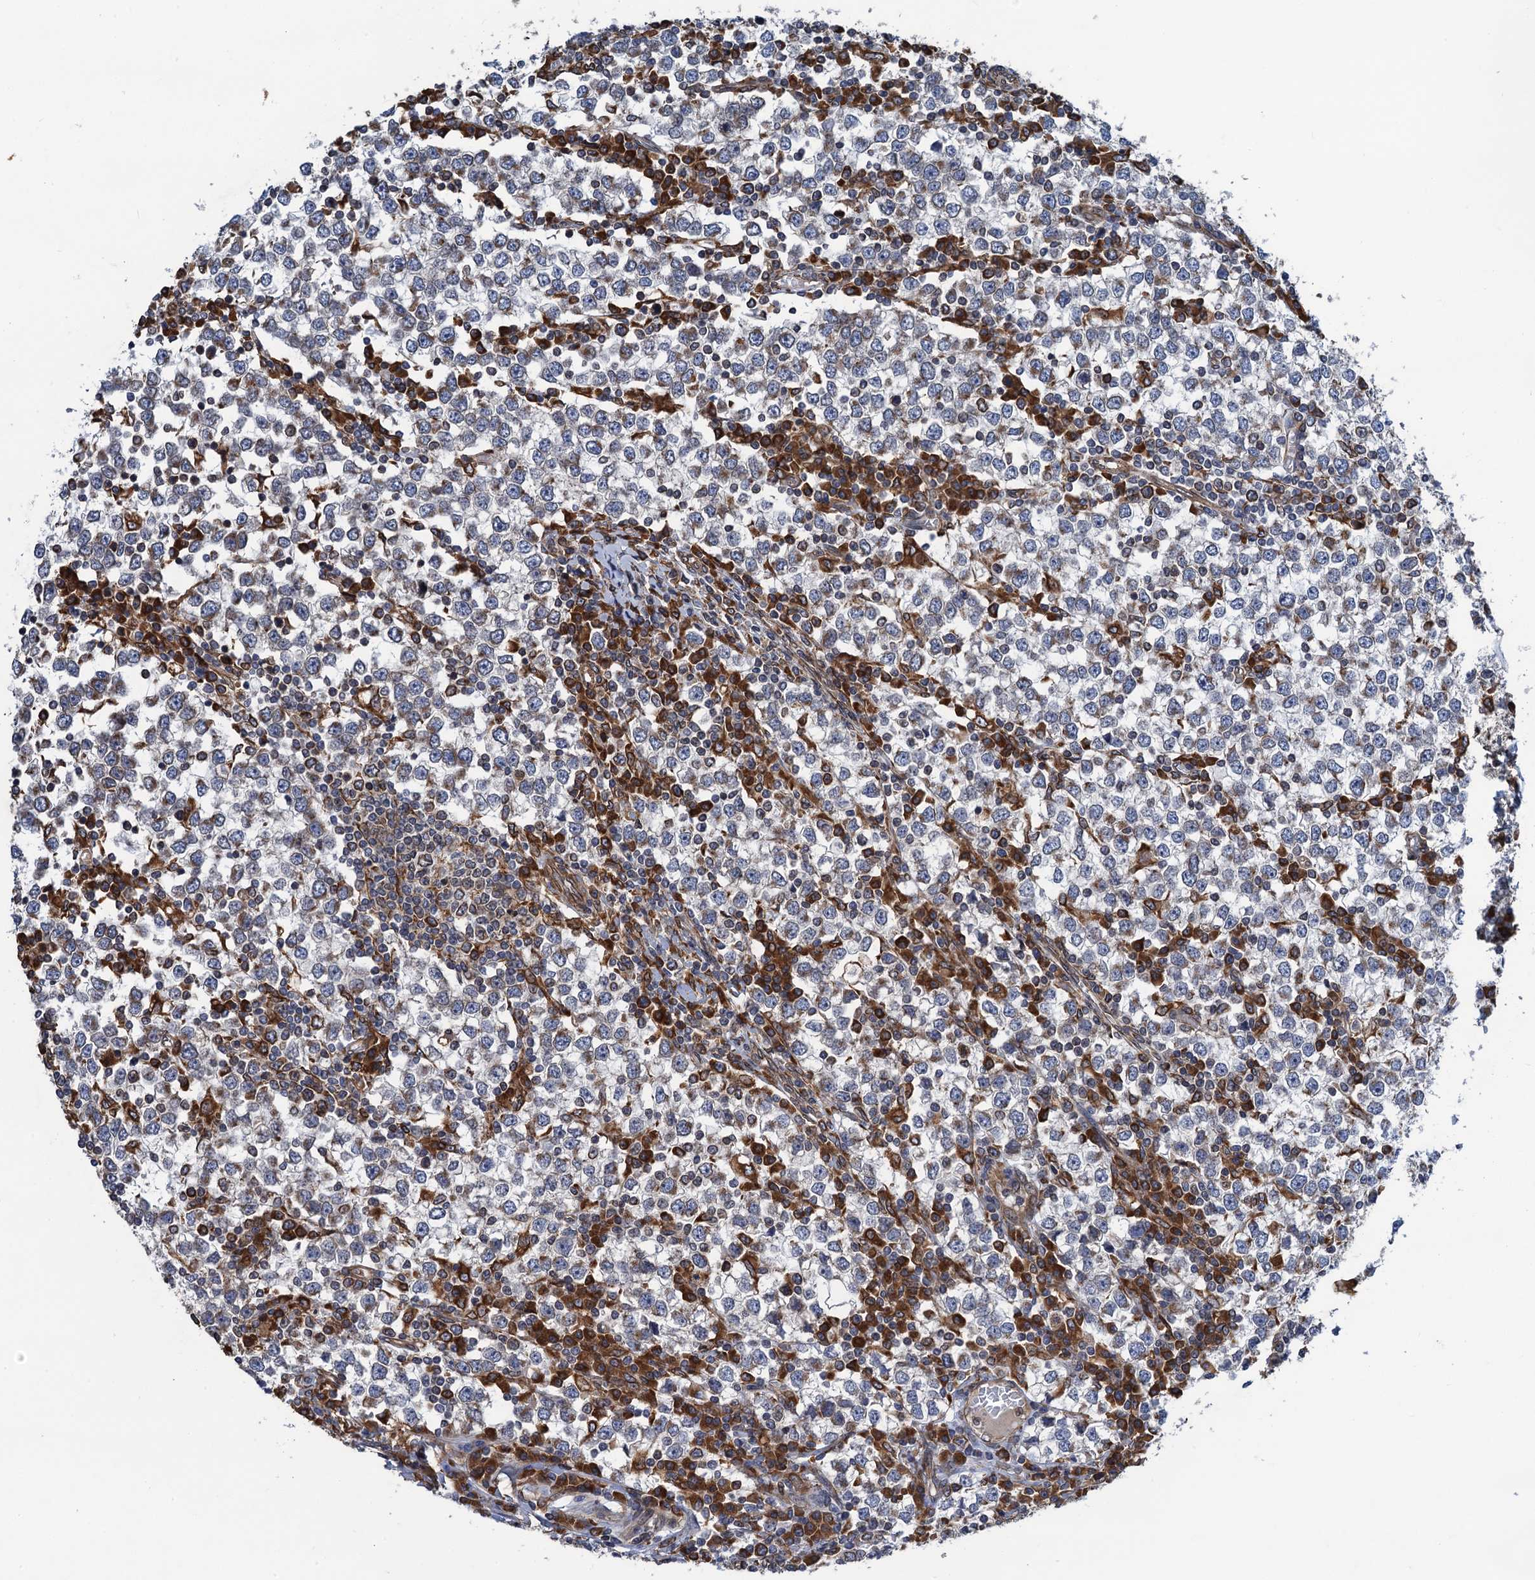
{"staining": {"intensity": "negative", "quantity": "none", "location": "none"}, "tissue": "testis cancer", "cell_type": "Tumor cells", "image_type": "cancer", "snomed": [{"axis": "morphology", "description": "Seminoma, NOS"}, {"axis": "topography", "description": "Testis"}], "caption": "Seminoma (testis) stained for a protein using IHC demonstrates no expression tumor cells.", "gene": "ARMC5", "patient": {"sex": "male", "age": 65}}